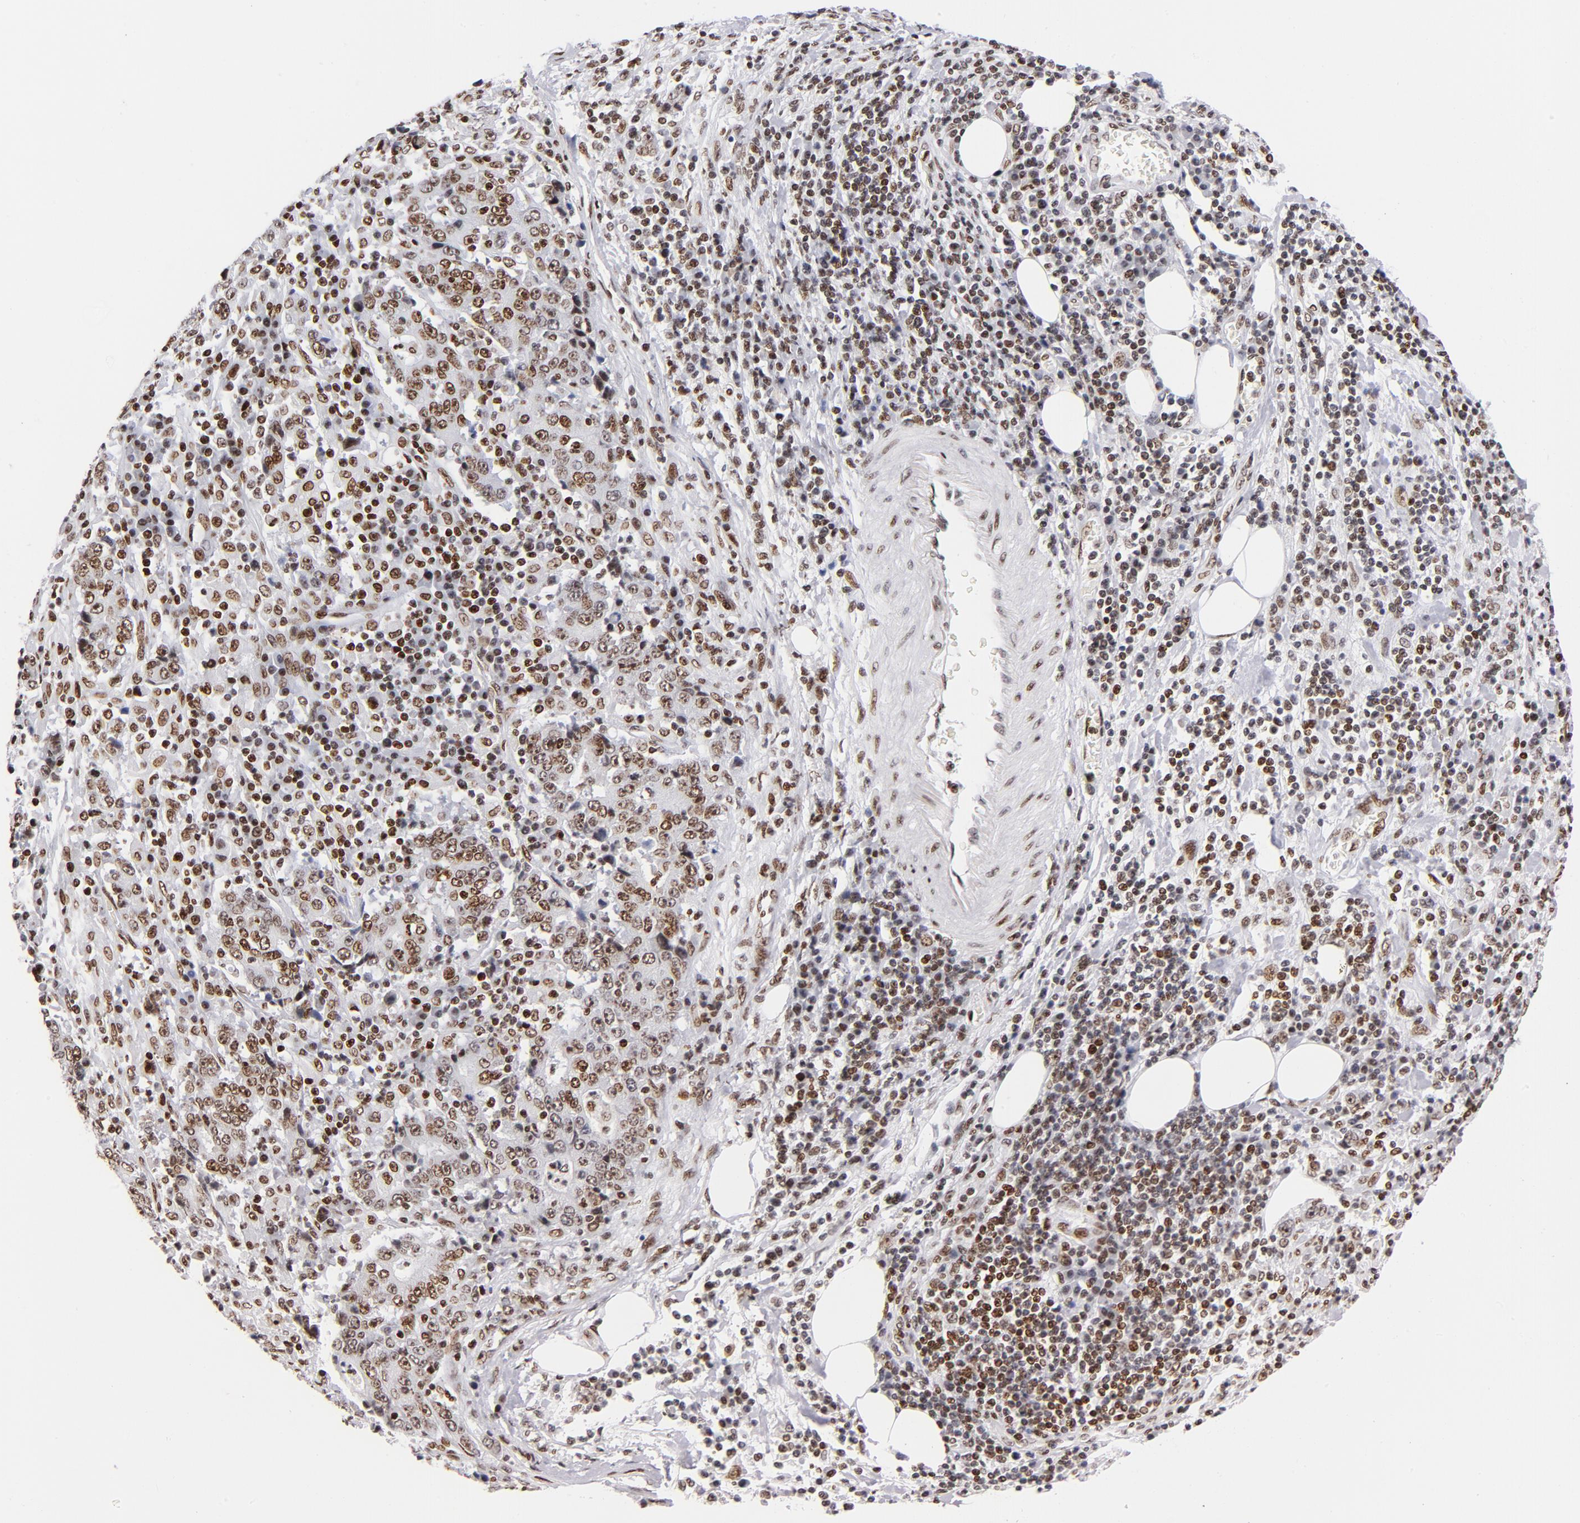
{"staining": {"intensity": "moderate", "quantity": ">75%", "location": "cytoplasmic/membranous,nuclear"}, "tissue": "stomach cancer", "cell_type": "Tumor cells", "image_type": "cancer", "snomed": [{"axis": "morphology", "description": "Normal tissue, NOS"}, {"axis": "morphology", "description": "Adenocarcinoma, NOS"}, {"axis": "topography", "description": "Stomach, upper"}, {"axis": "topography", "description": "Stomach"}], "caption": "Stomach cancer (adenocarcinoma) stained with IHC shows moderate cytoplasmic/membranous and nuclear staining in about >75% of tumor cells.", "gene": "TOP2B", "patient": {"sex": "male", "age": 59}}